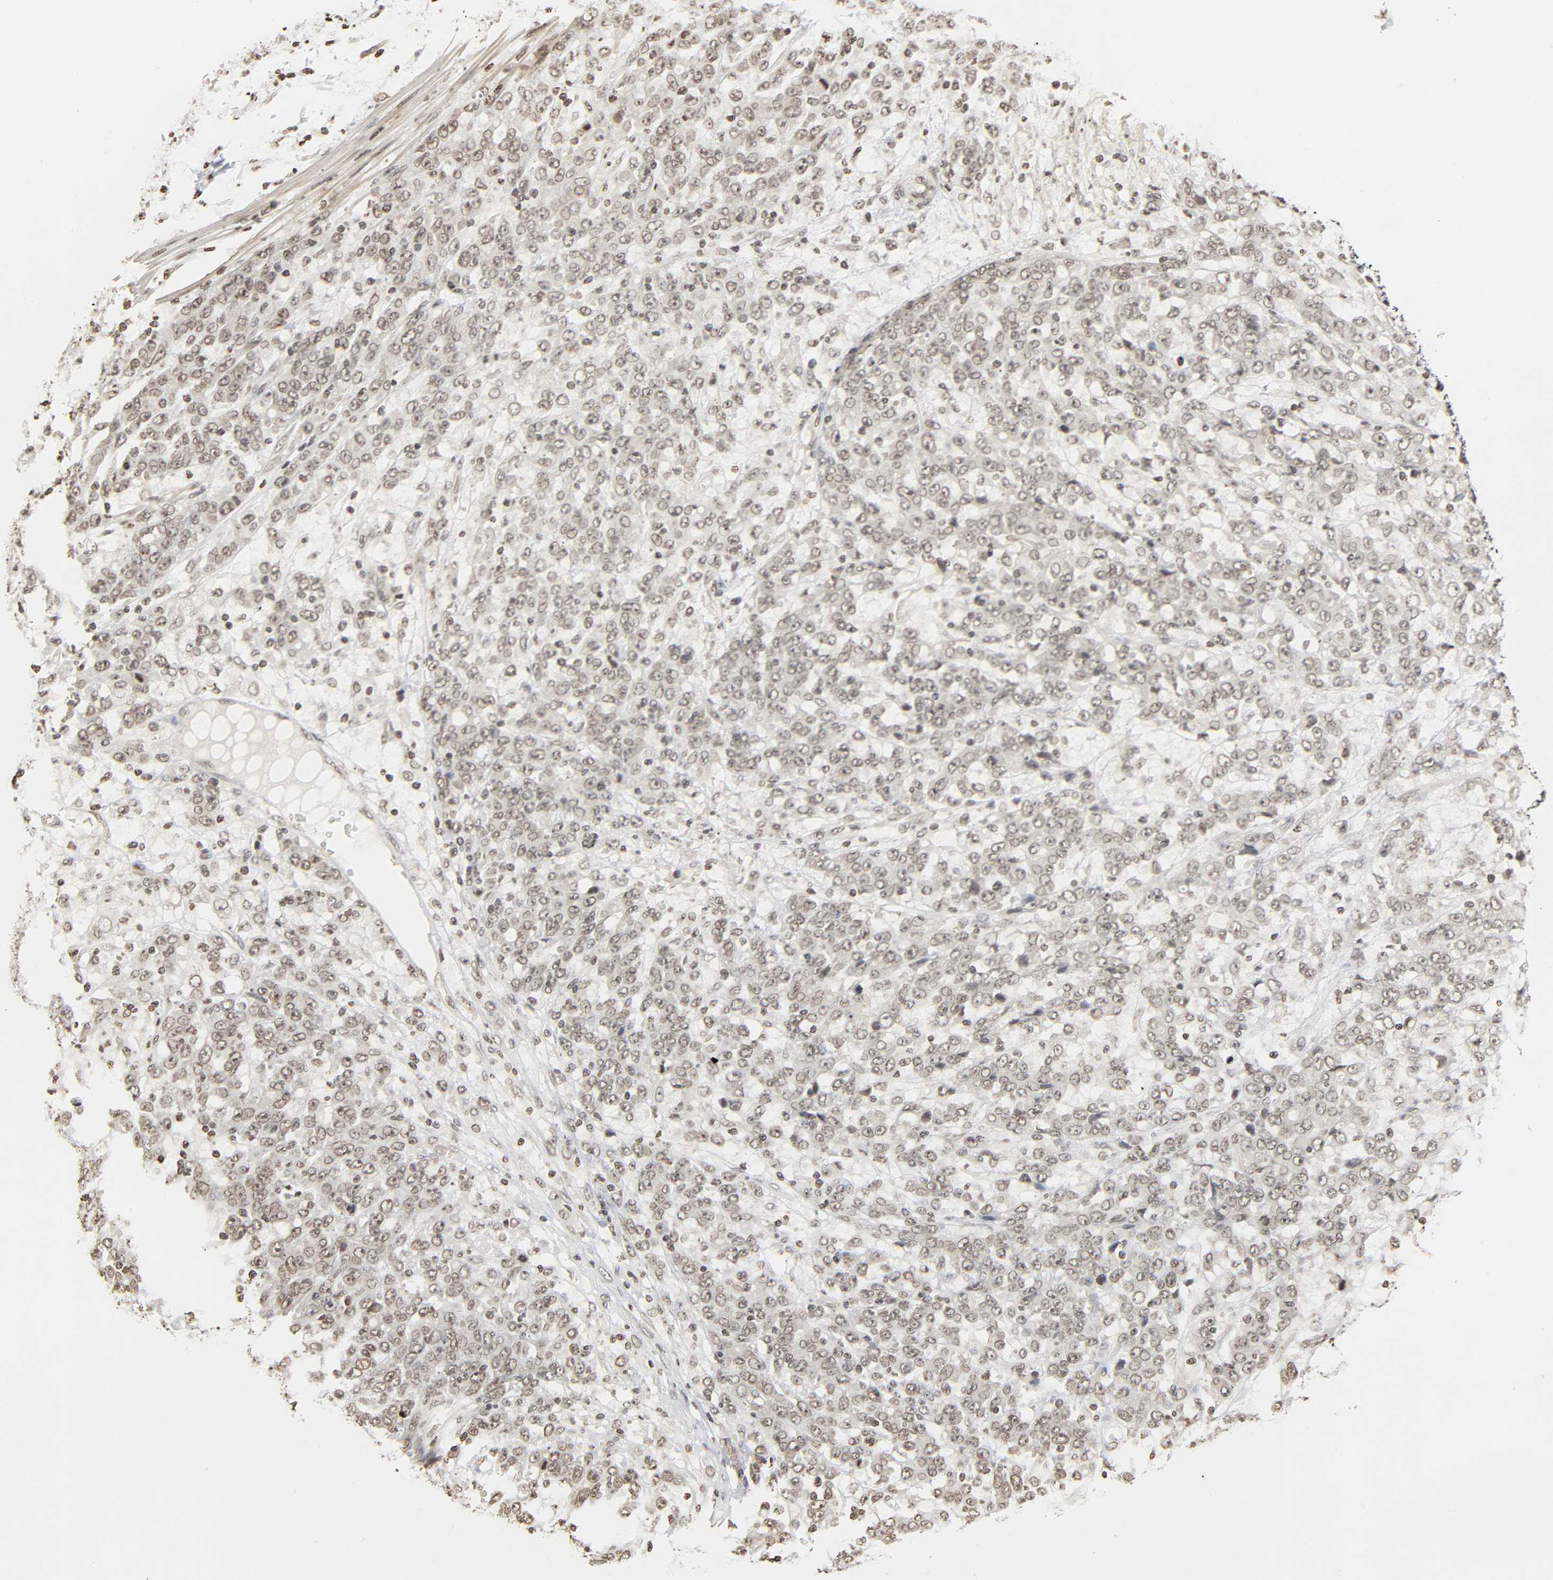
{"staining": {"intensity": "weak", "quantity": ">75%", "location": "nuclear"}, "tissue": "stomach cancer", "cell_type": "Tumor cells", "image_type": "cancer", "snomed": [{"axis": "morphology", "description": "Adenocarcinoma, NOS"}, {"axis": "topography", "description": "Stomach, lower"}], "caption": "Immunohistochemical staining of stomach adenocarcinoma demonstrates weak nuclear protein expression in about >75% of tumor cells.", "gene": "ELAVL1", "patient": {"sex": "female", "age": 71}}